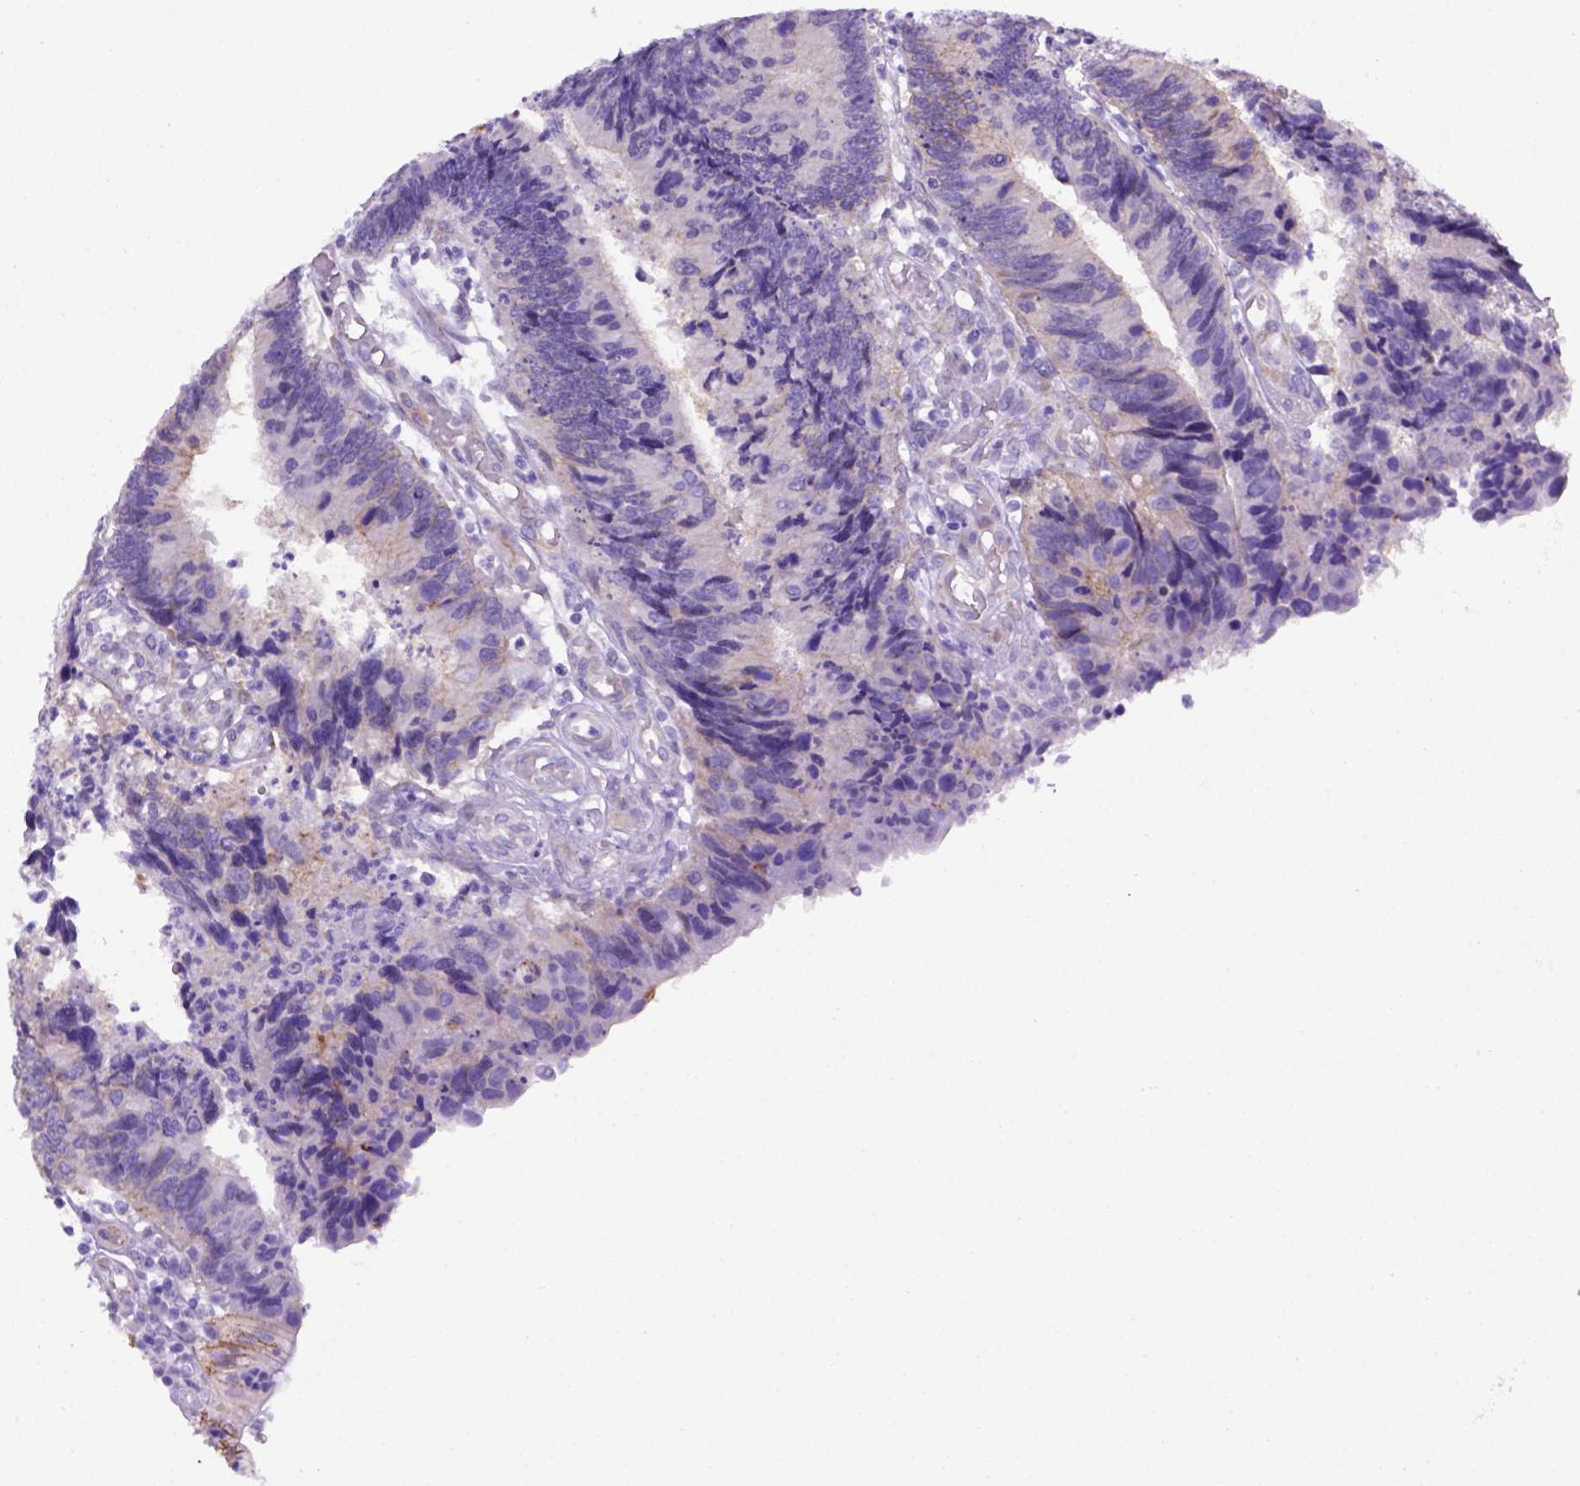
{"staining": {"intensity": "weak", "quantity": "<25%", "location": "cytoplasmic/membranous"}, "tissue": "colorectal cancer", "cell_type": "Tumor cells", "image_type": "cancer", "snomed": [{"axis": "morphology", "description": "Adenocarcinoma, NOS"}, {"axis": "topography", "description": "Colon"}], "caption": "Micrograph shows no significant protein positivity in tumor cells of colorectal cancer. (DAB immunohistochemistry with hematoxylin counter stain).", "gene": "ADAM12", "patient": {"sex": "female", "age": 67}}